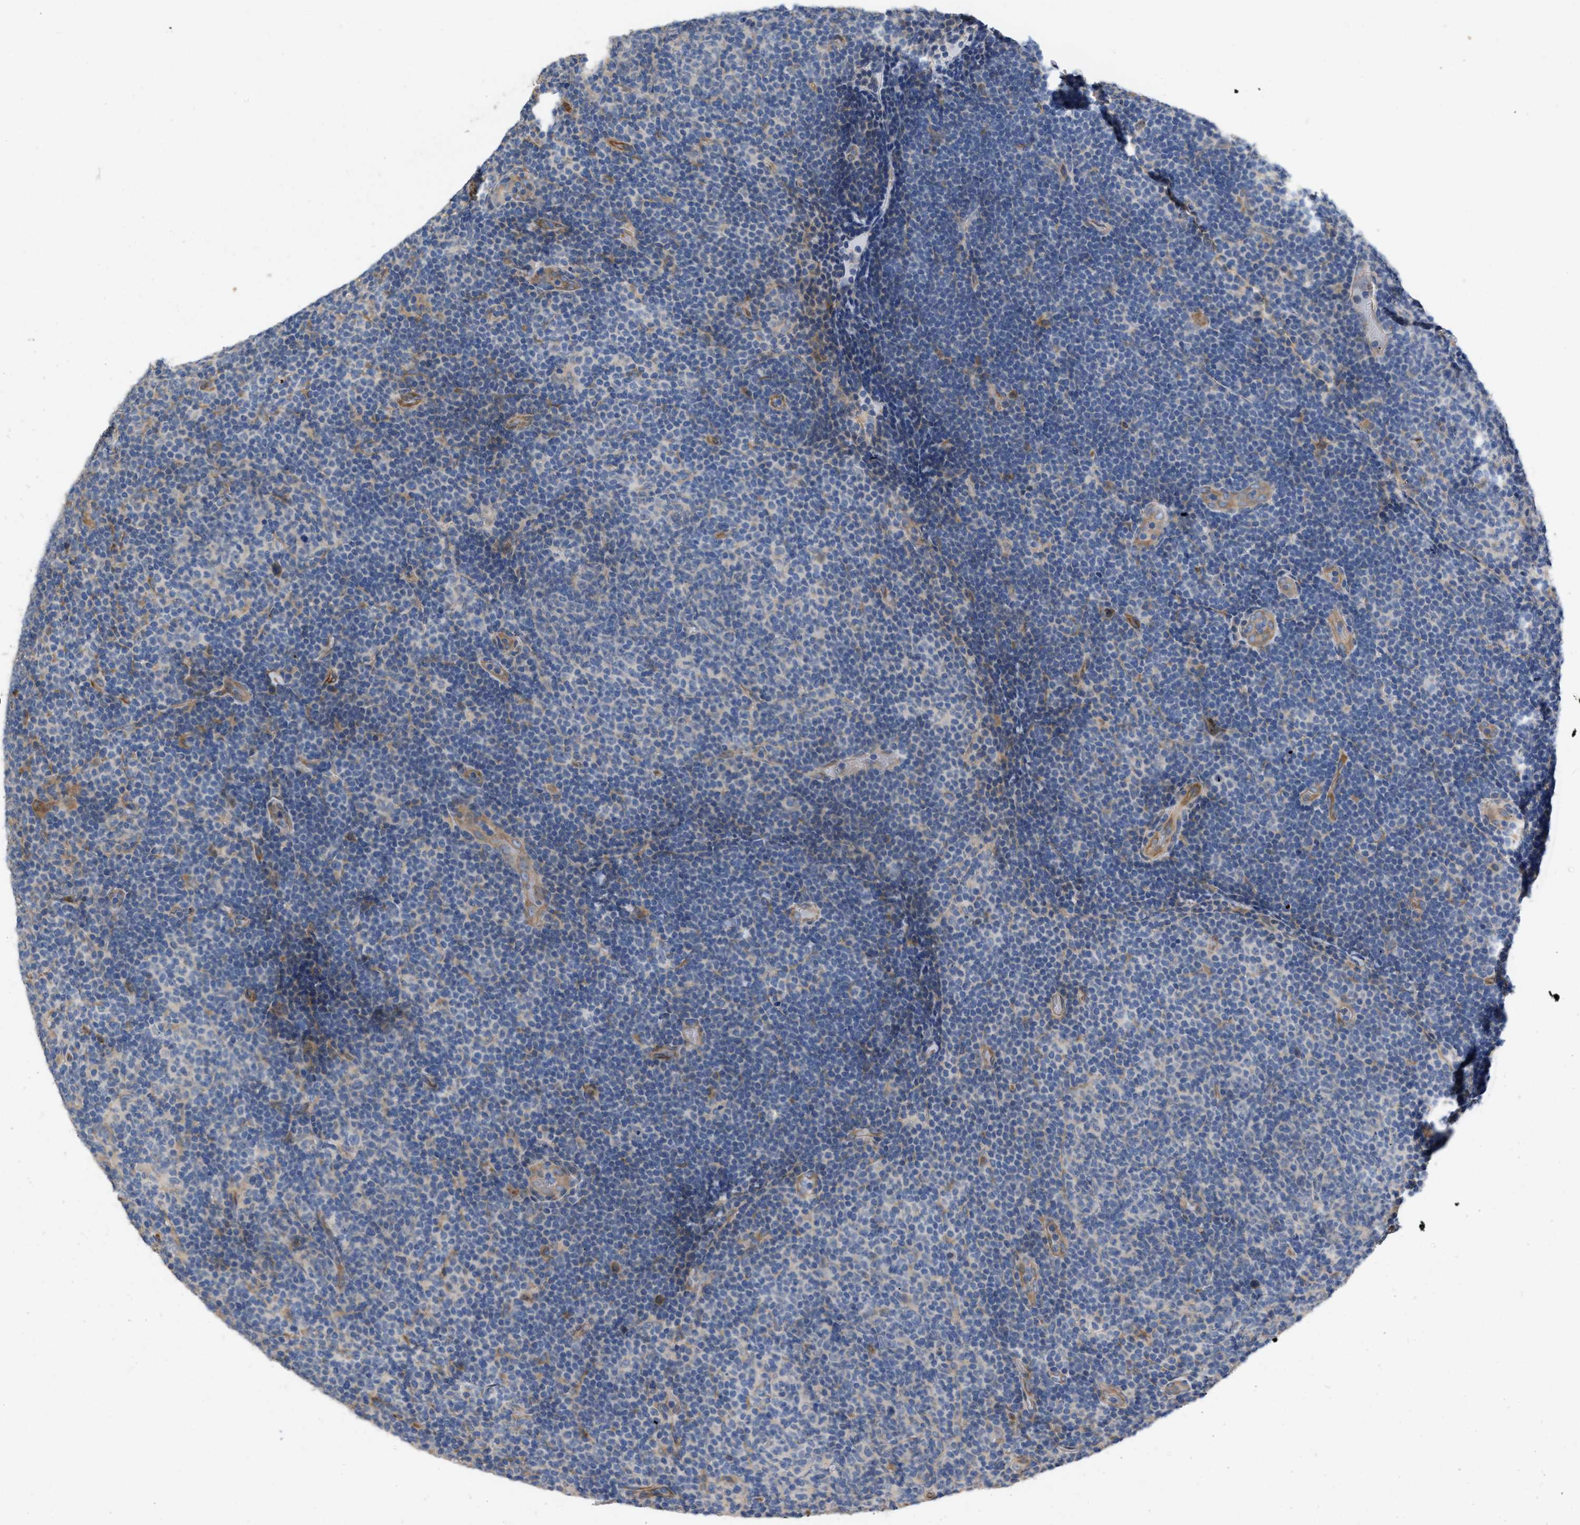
{"staining": {"intensity": "negative", "quantity": "none", "location": "none"}, "tissue": "lymphoma", "cell_type": "Tumor cells", "image_type": "cancer", "snomed": [{"axis": "morphology", "description": "Malignant lymphoma, non-Hodgkin's type, Low grade"}, {"axis": "topography", "description": "Lymph node"}], "caption": "High magnification brightfield microscopy of lymphoma stained with DAB (3,3'-diaminobenzidine) (brown) and counterstained with hematoxylin (blue): tumor cells show no significant expression. (IHC, brightfield microscopy, high magnification).", "gene": "SLC4A11", "patient": {"sex": "male", "age": 83}}